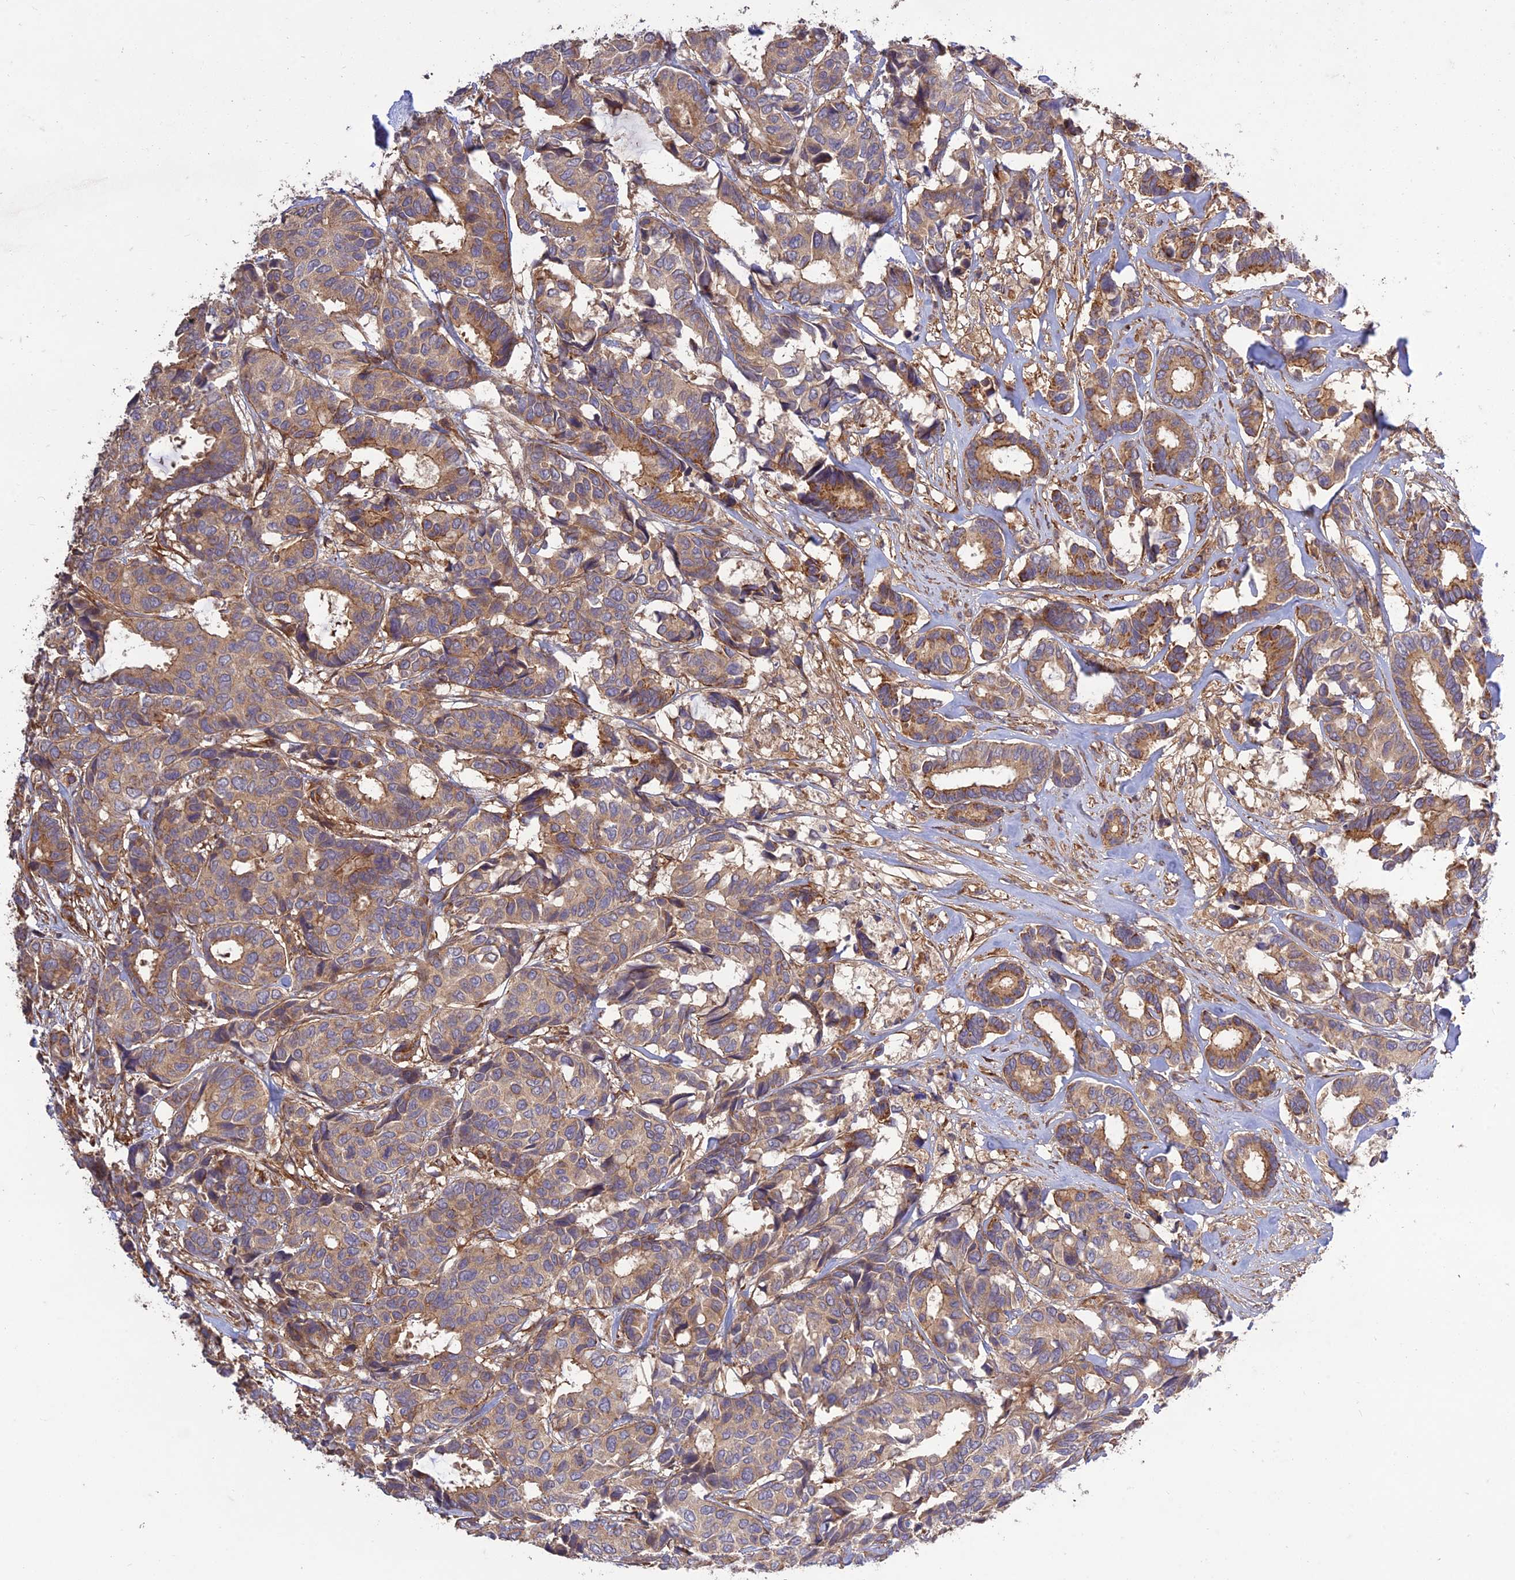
{"staining": {"intensity": "moderate", "quantity": "25%-75%", "location": "cytoplasmic/membranous"}, "tissue": "breast cancer", "cell_type": "Tumor cells", "image_type": "cancer", "snomed": [{"axis": "morphology", "description": "Duct carcinoma"}, {"axis": "topography", "description": "Breast"}], "caption": "Invasive ductal carcinoma (breast) tissue displays moderate cytoplasmic/membranous positivity in about 25%-75% of tumor cells, visualized by immunohistochemistry.", "gene": "TMEM131L", "patient": {"sex": "female", "age": 87}}